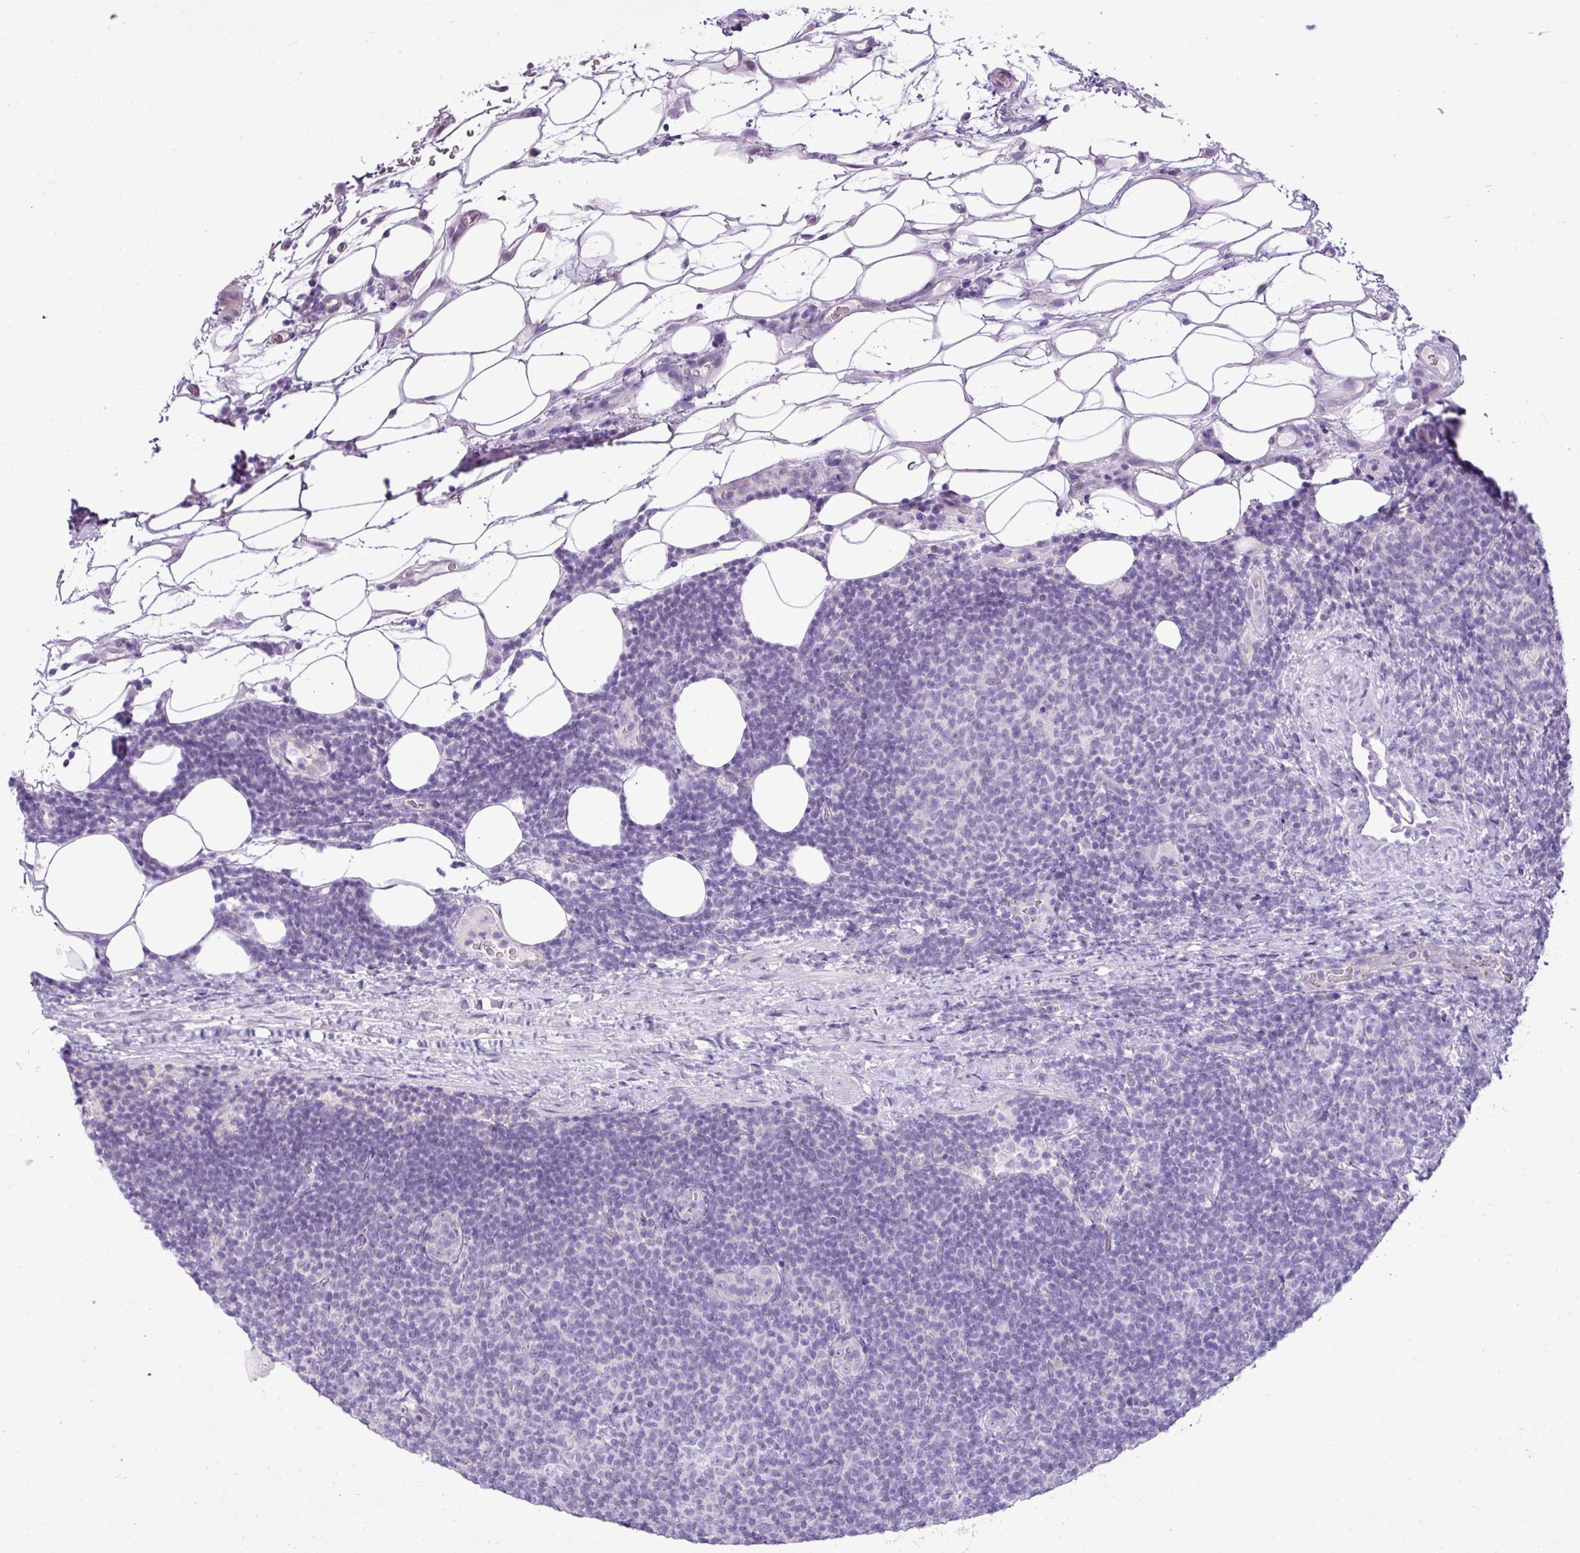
{"staining": {"intensity": "negative", "quantity": "none", "location": "none"}, "tissue": "lymphoma", "cell_type": "Tumor cells", "image_type": "cancer", "snomed": [{"axis": "morphology", "description": "Malignant lymphoma, non-Hodgkin's type, Low grade"}, {"axis": "topography", "description": "Lymph node"}], "caption": "Histopathology image shows no significant protein staining in tumor cells of malignant lymphoma, non-Hodgkin's type (low-grade).", "gene": "FAM43A", "patient": {"sex": "male", "age": 66}}